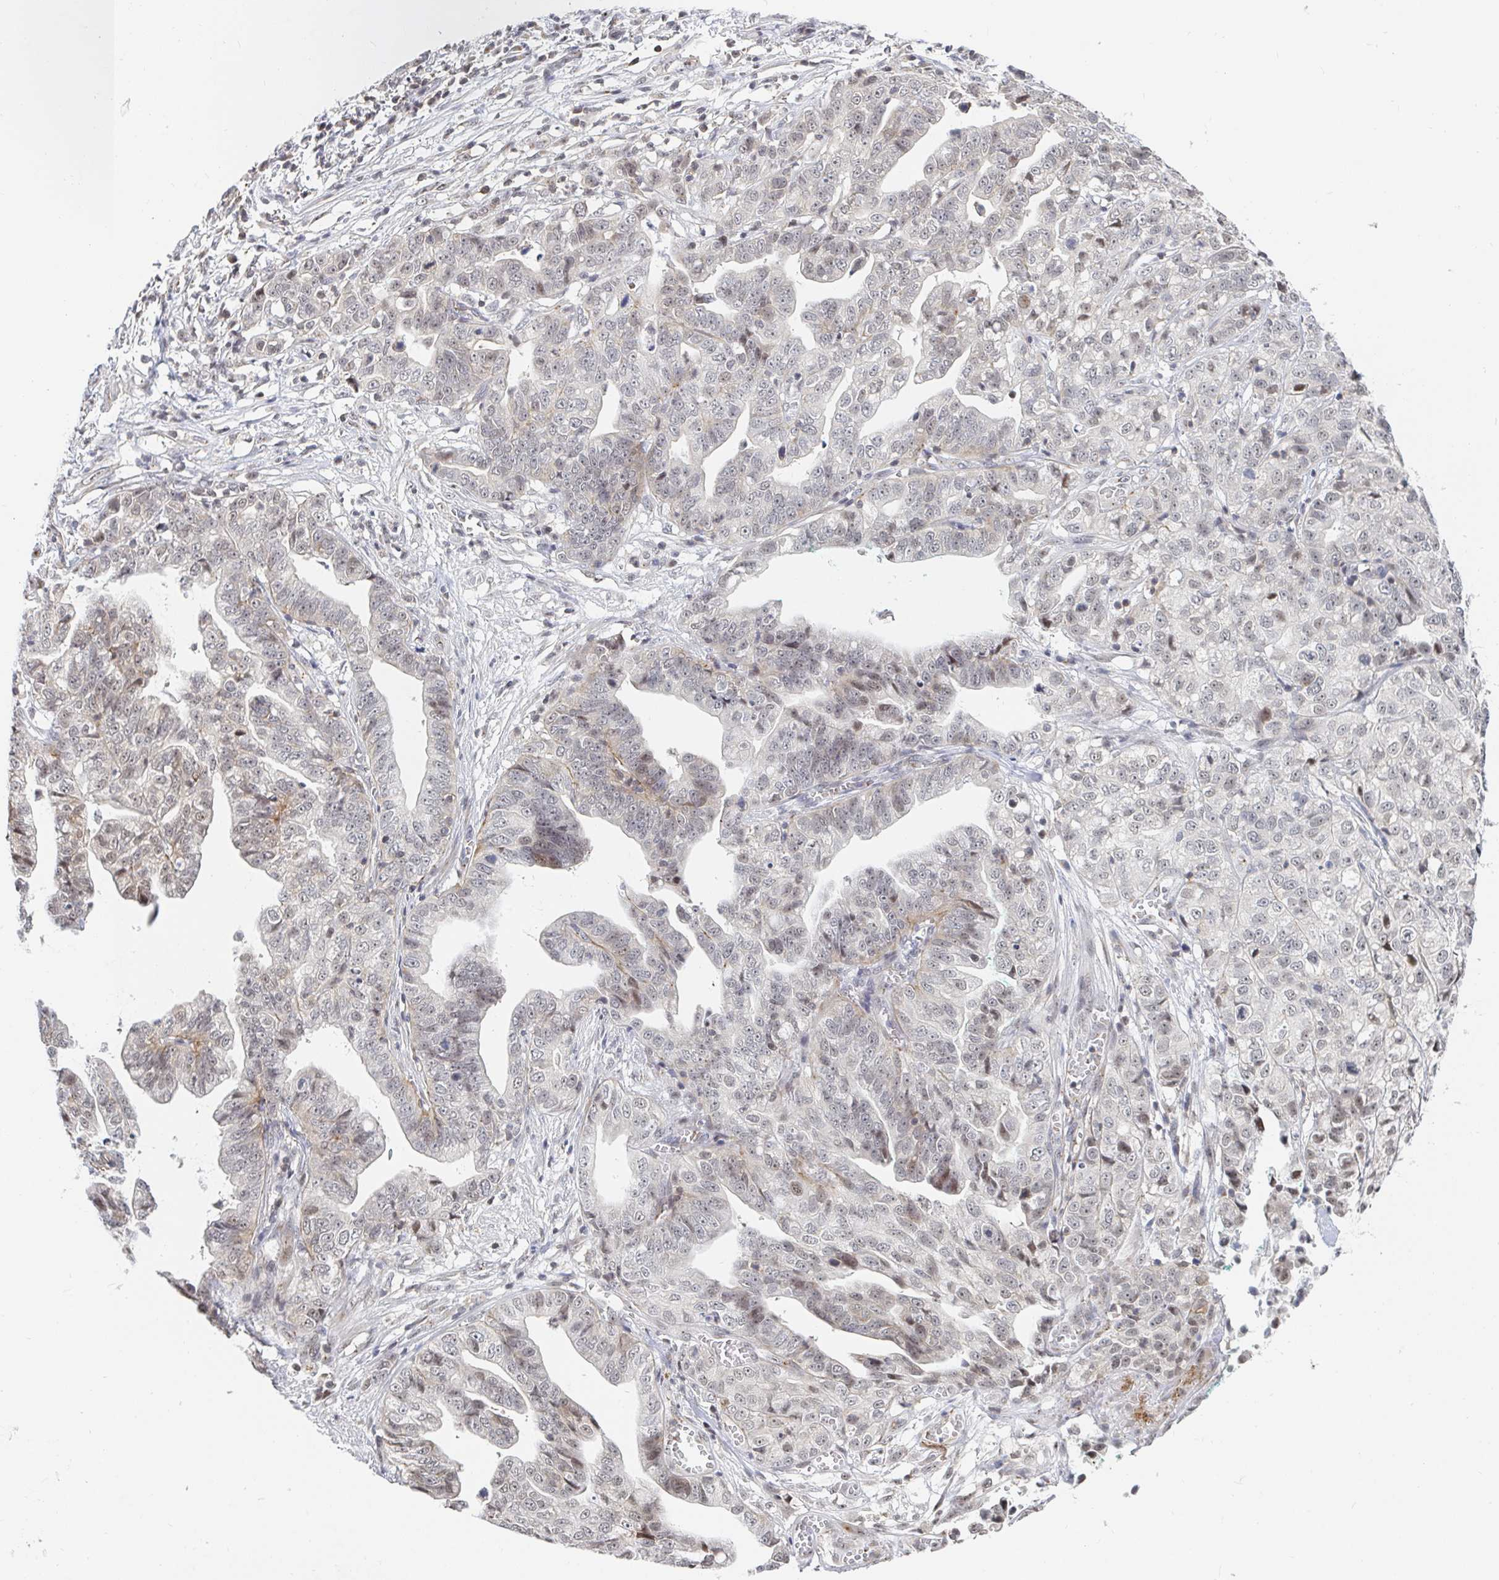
{"staining": {"intensity": "weak", "quantity": "<25%", "location": "cytoplasmic/membranous,nuclear"}, "tissue": "stomach cancer", "cell_type": "Tumor cells", "image_type": "cancer", "snomed": [{"axis": "morphology", "description": "Adenocarcinoma, NOS"}, {"axis": "topography", "description": "Stomach, upper"}], "caption": "Immunohistochemistry (IHC) photomicrograph of neoplastic tissue: human stomach cancer stained with DAB demonstrates no significant protein expression in tumor cells. Nuclei are stained in blue.", "gene": "CHD2", "patient": {"sex": "female", "age": 67}}